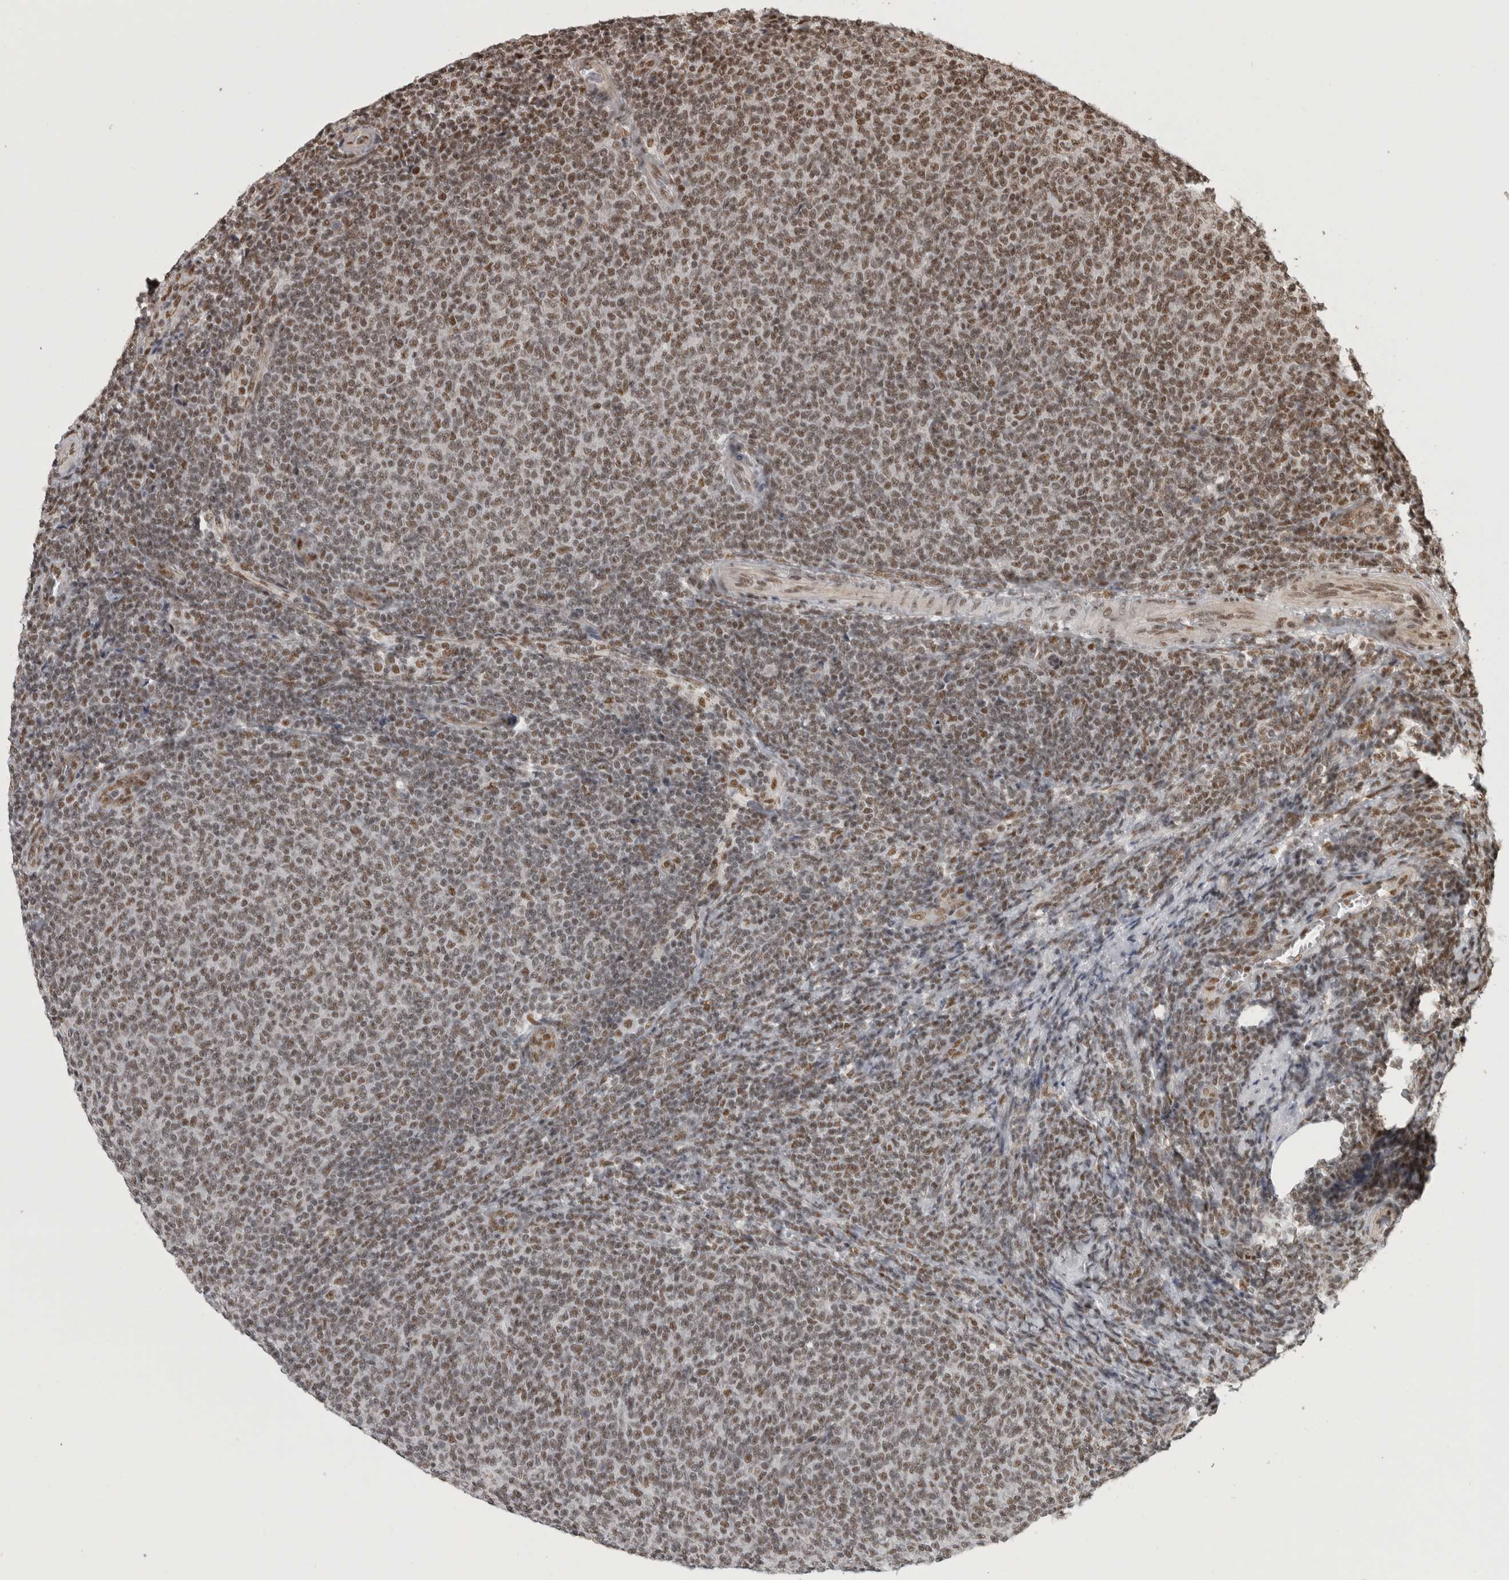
{"staining": {"intensity": "moderate", "quantity": "25%-75%", "location": "nuclear"}, "tissue": "lymphoma", "cell_type": "Tumor cells", "image_type": "cancer", "snomed": [{"axis": "morphology", "description": "Malignant lymphoma, non-Hodgkin's type, Low grade"}, {"axis": "topography", "description": "Lymph node"}], "caption": "Immunohistochemical staining of malignant lymphoma, non-Hodgkin's type (low-grade) shows moderate nuclear protein expression in about 25%-75% of tumor cells.", "gene": "CBLL1", "patient": {"sex": "male", "age": 66}}